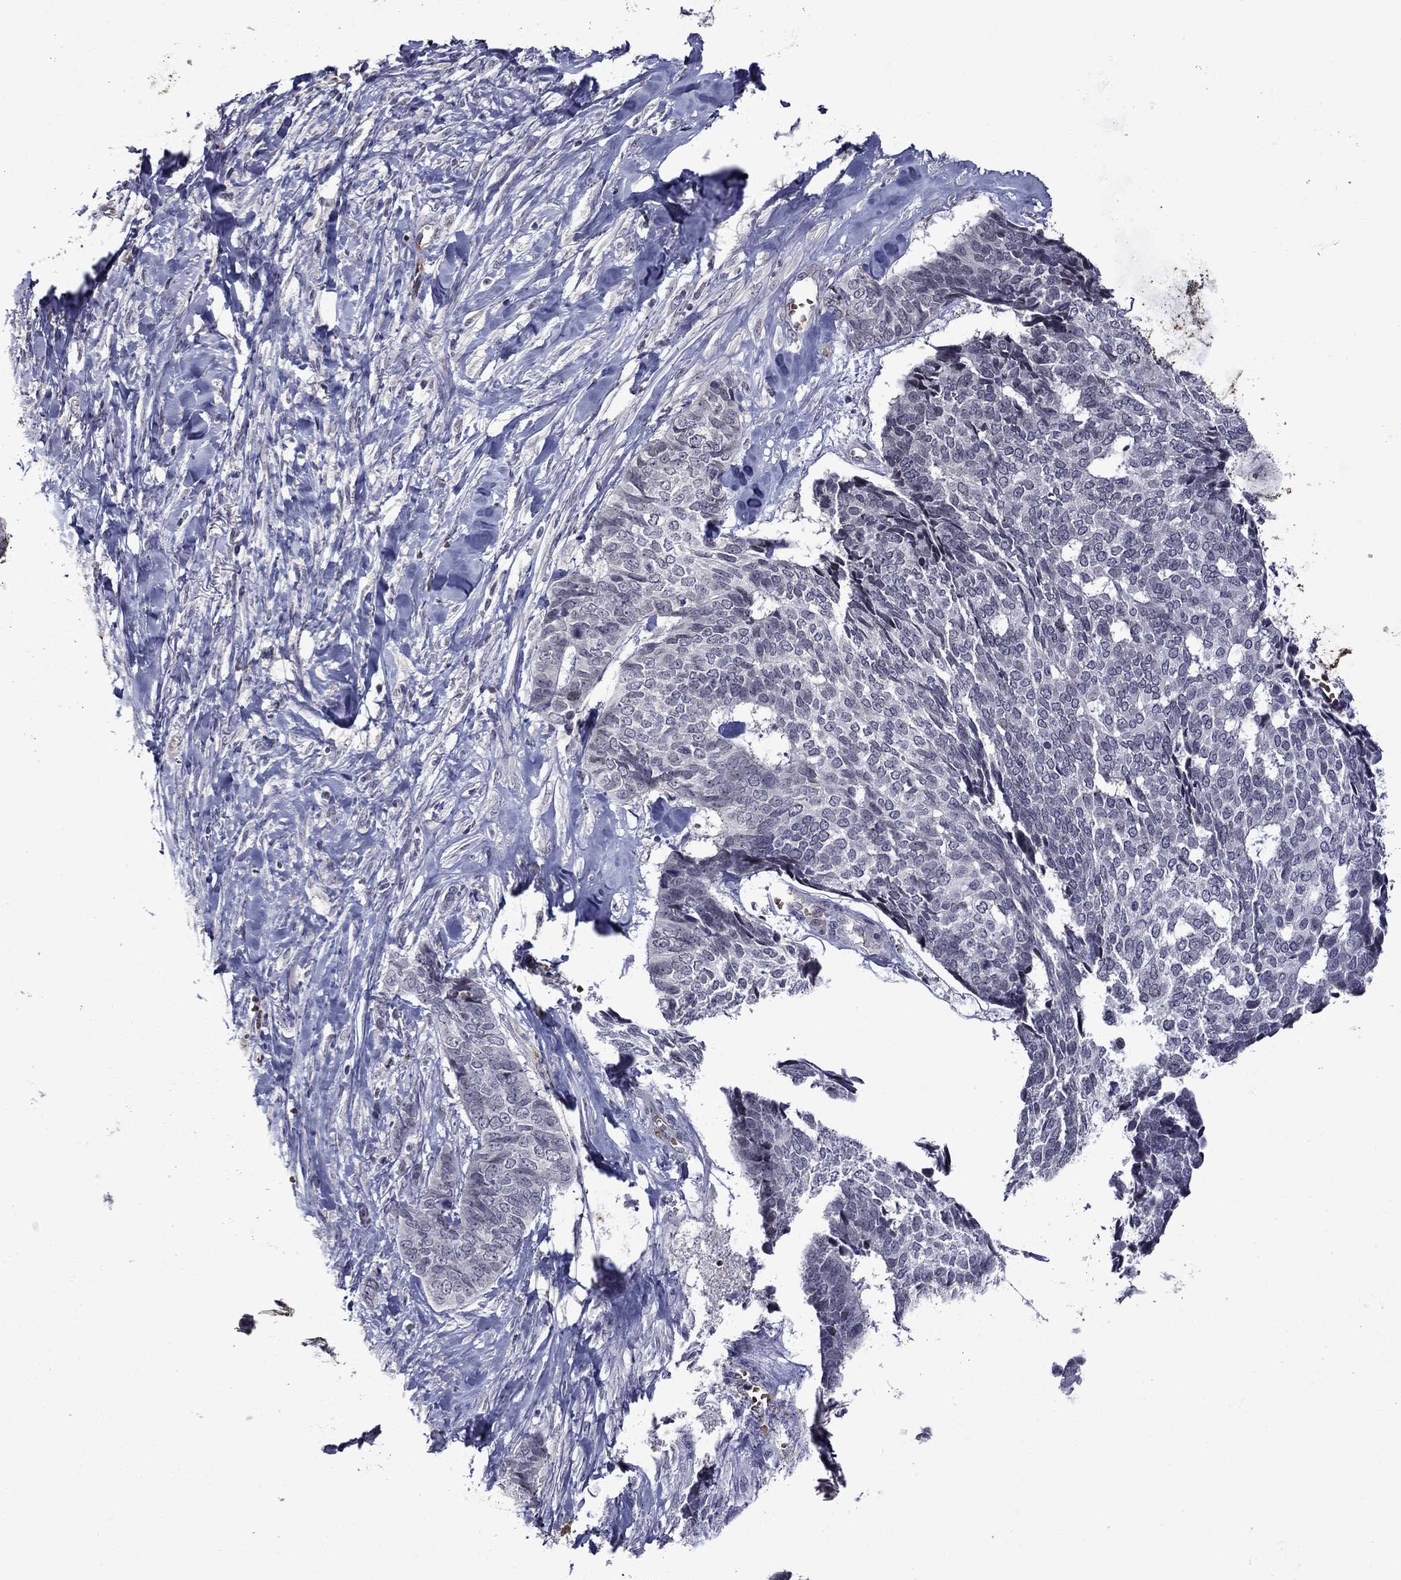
{"staining": {"intensity": "negative", "quantity": "none", "location": "none"}, "tissue": "skin cancer", "cell_type": "Tumor cells", "image_type": "cancer", "snomed": [{"axis": "morphology", "description": "Basal cell carcinoma"}, {"axis": "topography", "description": "Skin"}], "caption": "Immunohistochemistry photomicrograph of basal cell carcinoma (skin) stained for a protein (brown), which demonstrates no staining in tumor cells.", "gene": "SLITRK1", "patient": {"sex": "male", "age": 86}}